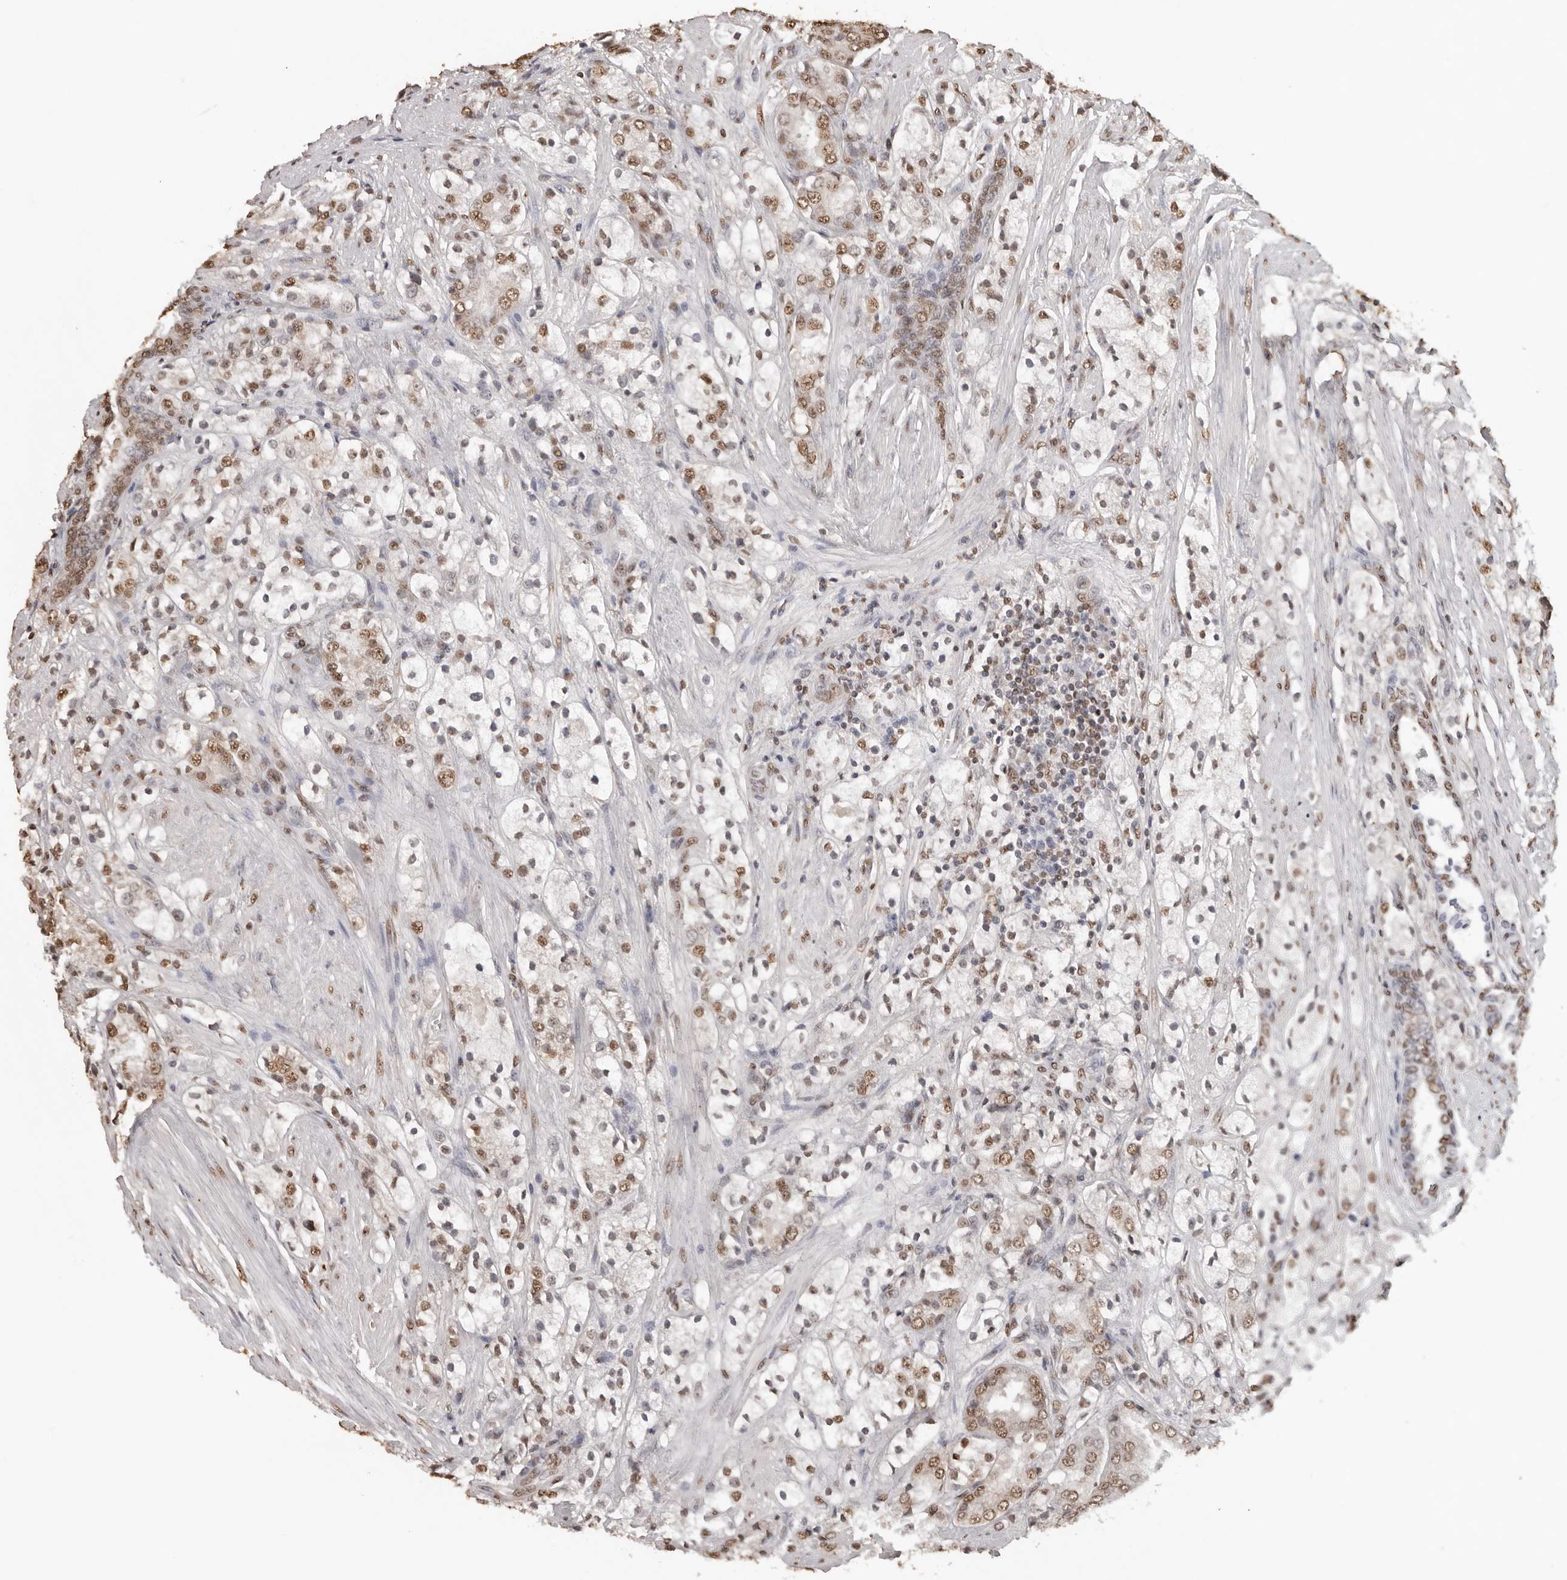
{"staining": {"intensity": "moderate", "quantity": ">75%", "location": "nuclear"}, "tissue": "prostate cancer", "cell_type": "Tumor cells", "image_type": "cancer", "snomed": [{"axis": "morphology", "description": "Adenocarcinoma, High grade"}, {"axis": "topography", "description": "Prostate"}], "caption": "Protein positivity by immunohistochemistry (IHC) reveals moderate nuclear staining in about >75% of tumor cells in prostate cancer (high-grade adenocarcinoma).", "gene": "OLIG3", "patient": {"sex": "male", "age": 50}}